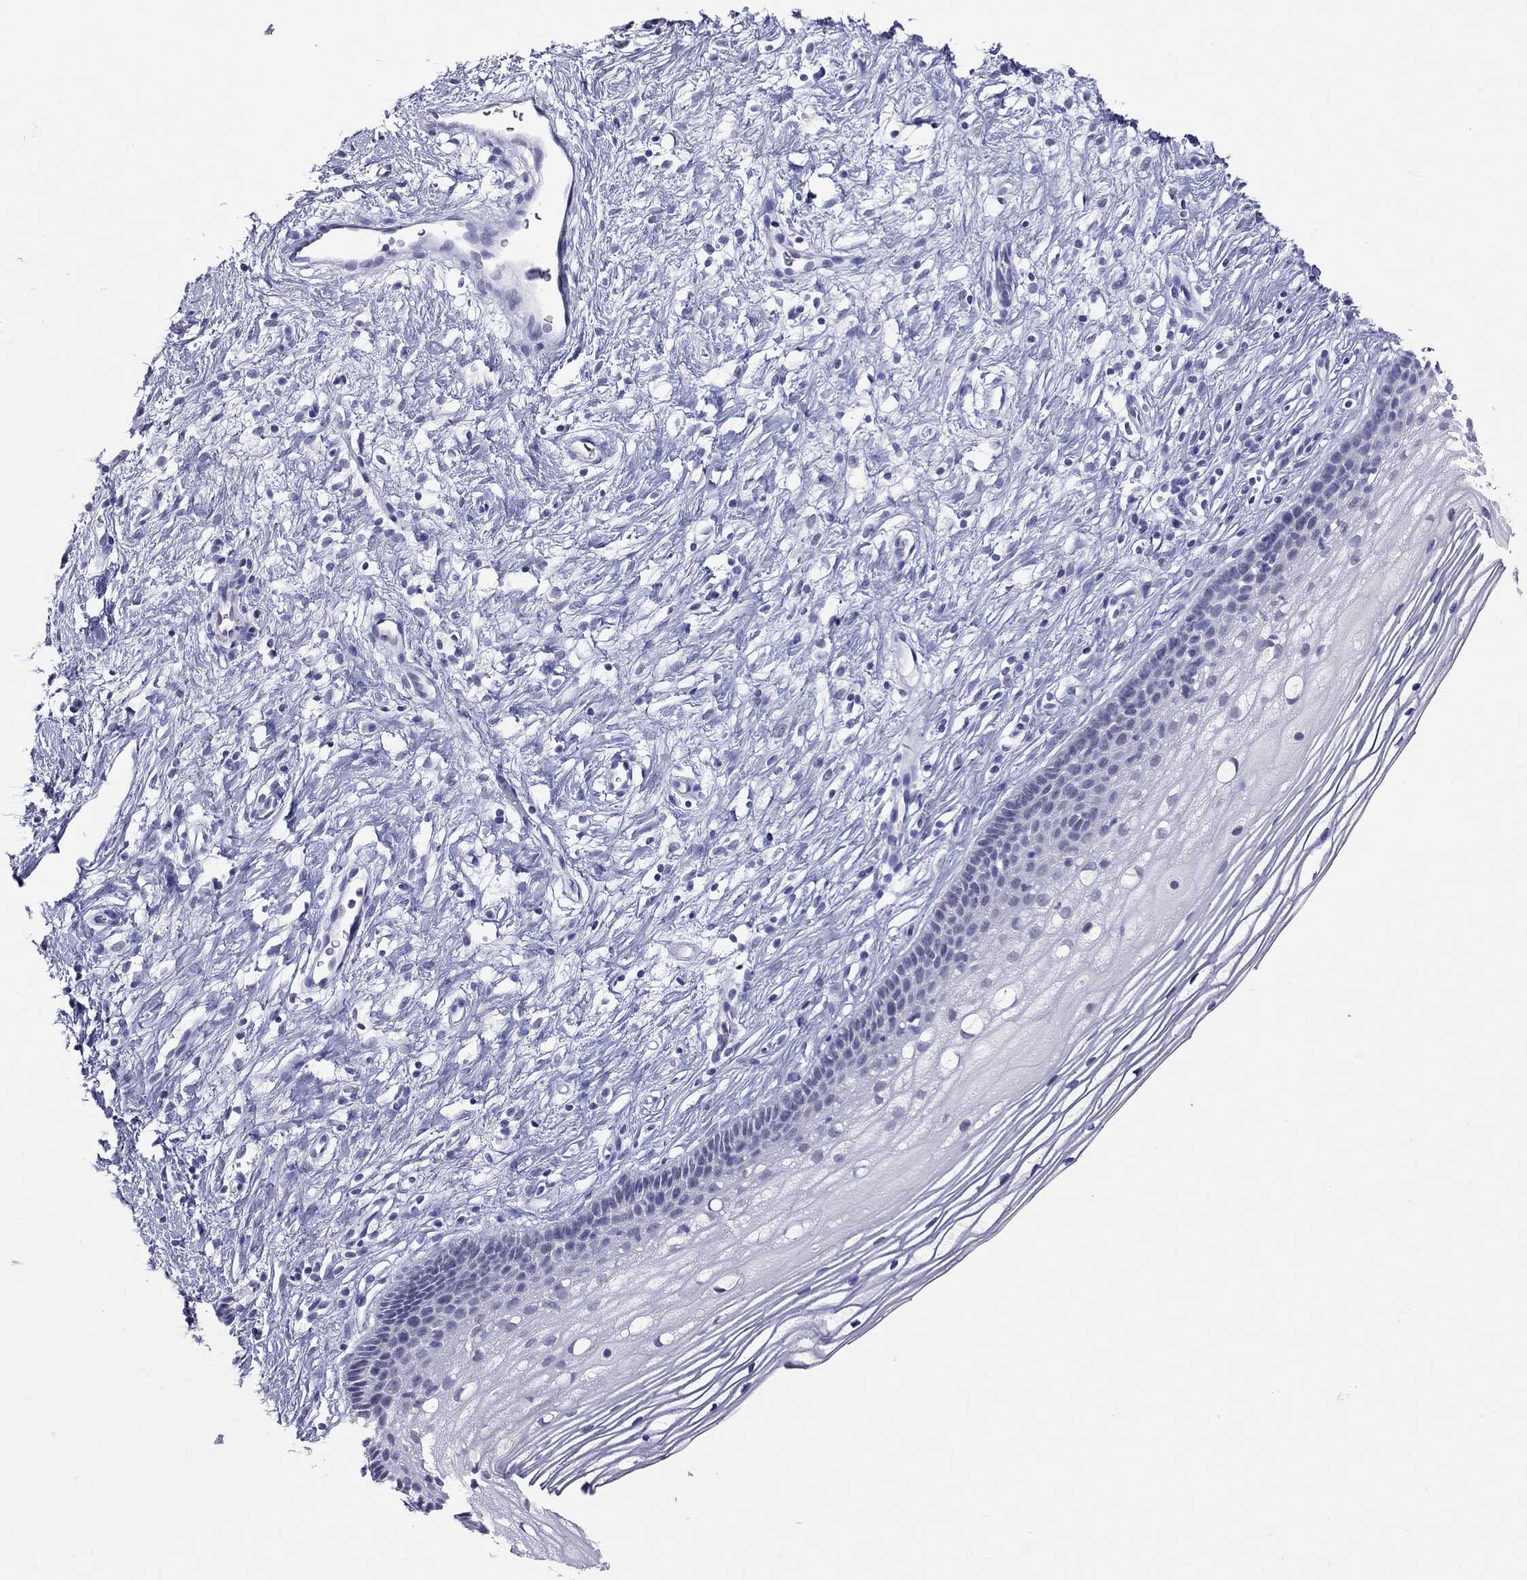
{"staining": {"intensity": "negative", "quantity": "none", "location": "none"}, "tissue": "cervix", "cell_type": "Glandular cells", "image_type": "normal", "snomed": [{"axis": "morphology", "description": "Normal tissue, NOS"}, {"axis": "topography", "description": "Cervix"}], "caption": "Immunohistochemistry of normal human cervix reveals no staining in glandular cells. (Stains: DAB (3,3'-diaminobenzidine) IHC with hematoxylin counter stain, Microscopy: brightfield microscopy at high magnification).", "gene": "JHY", "patient": {"sex": "female", "age": 39}}